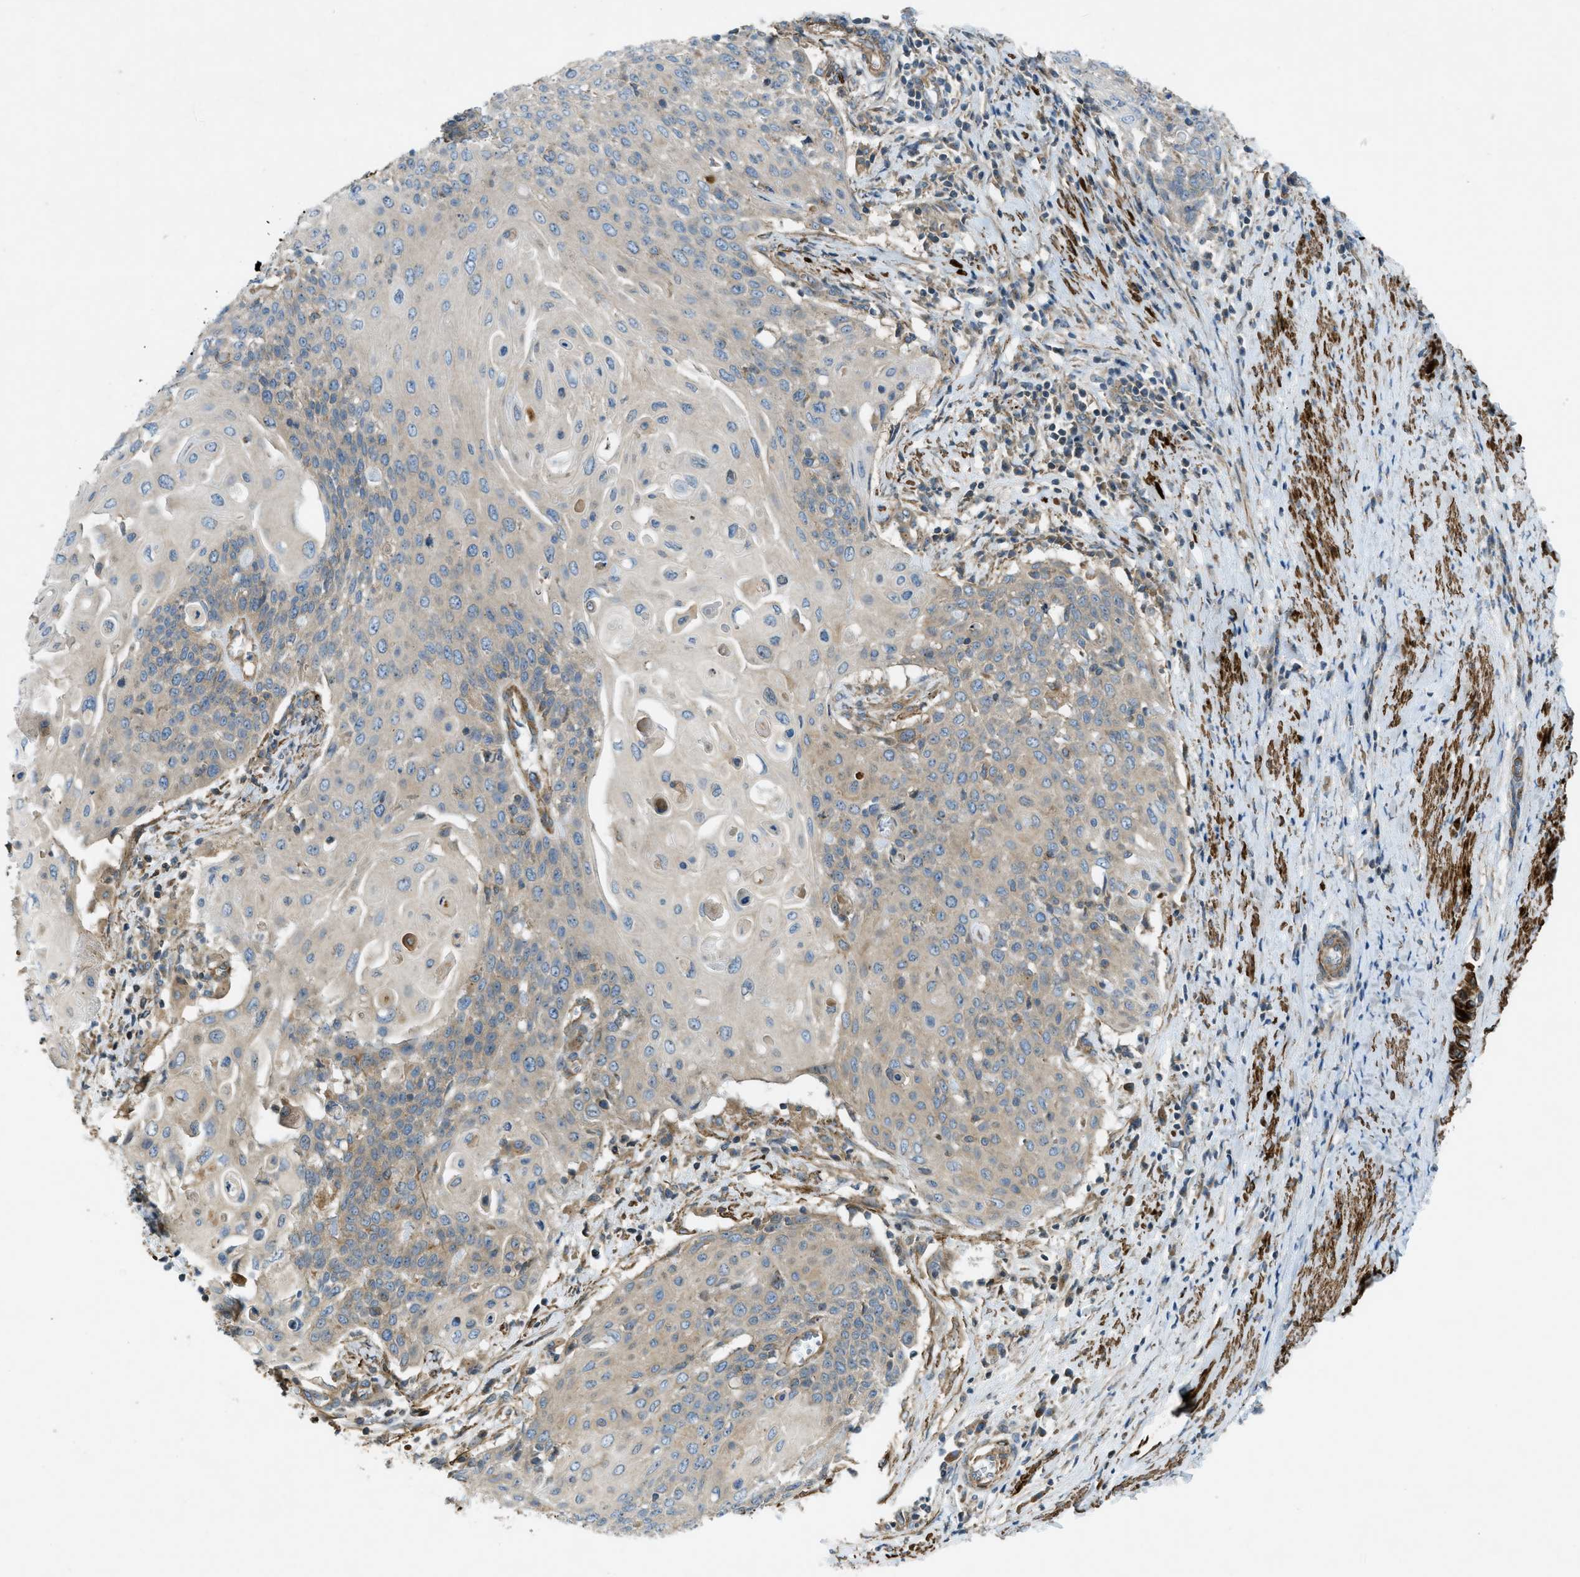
{"staining": {"intensity": "weak", "quantity": ">75%", "location": "cytoplasmic/membranous"}, "tissue": "cervical cancer", "cell_type": "Tumor cells", "image_type": "cancer", "snomed": [{"axis": "morphology", "description": "Squamous cell carcinoma, NOS"}, {"axis": "topography", "description": "Cervix"}], "caption": "Weak cytoplasmic/membranous expression is appreciated in approximately >75% of tumor cells in cervical cancer.", "gene": "VEZT", "patient": {"sex": "female", "age": 39}}